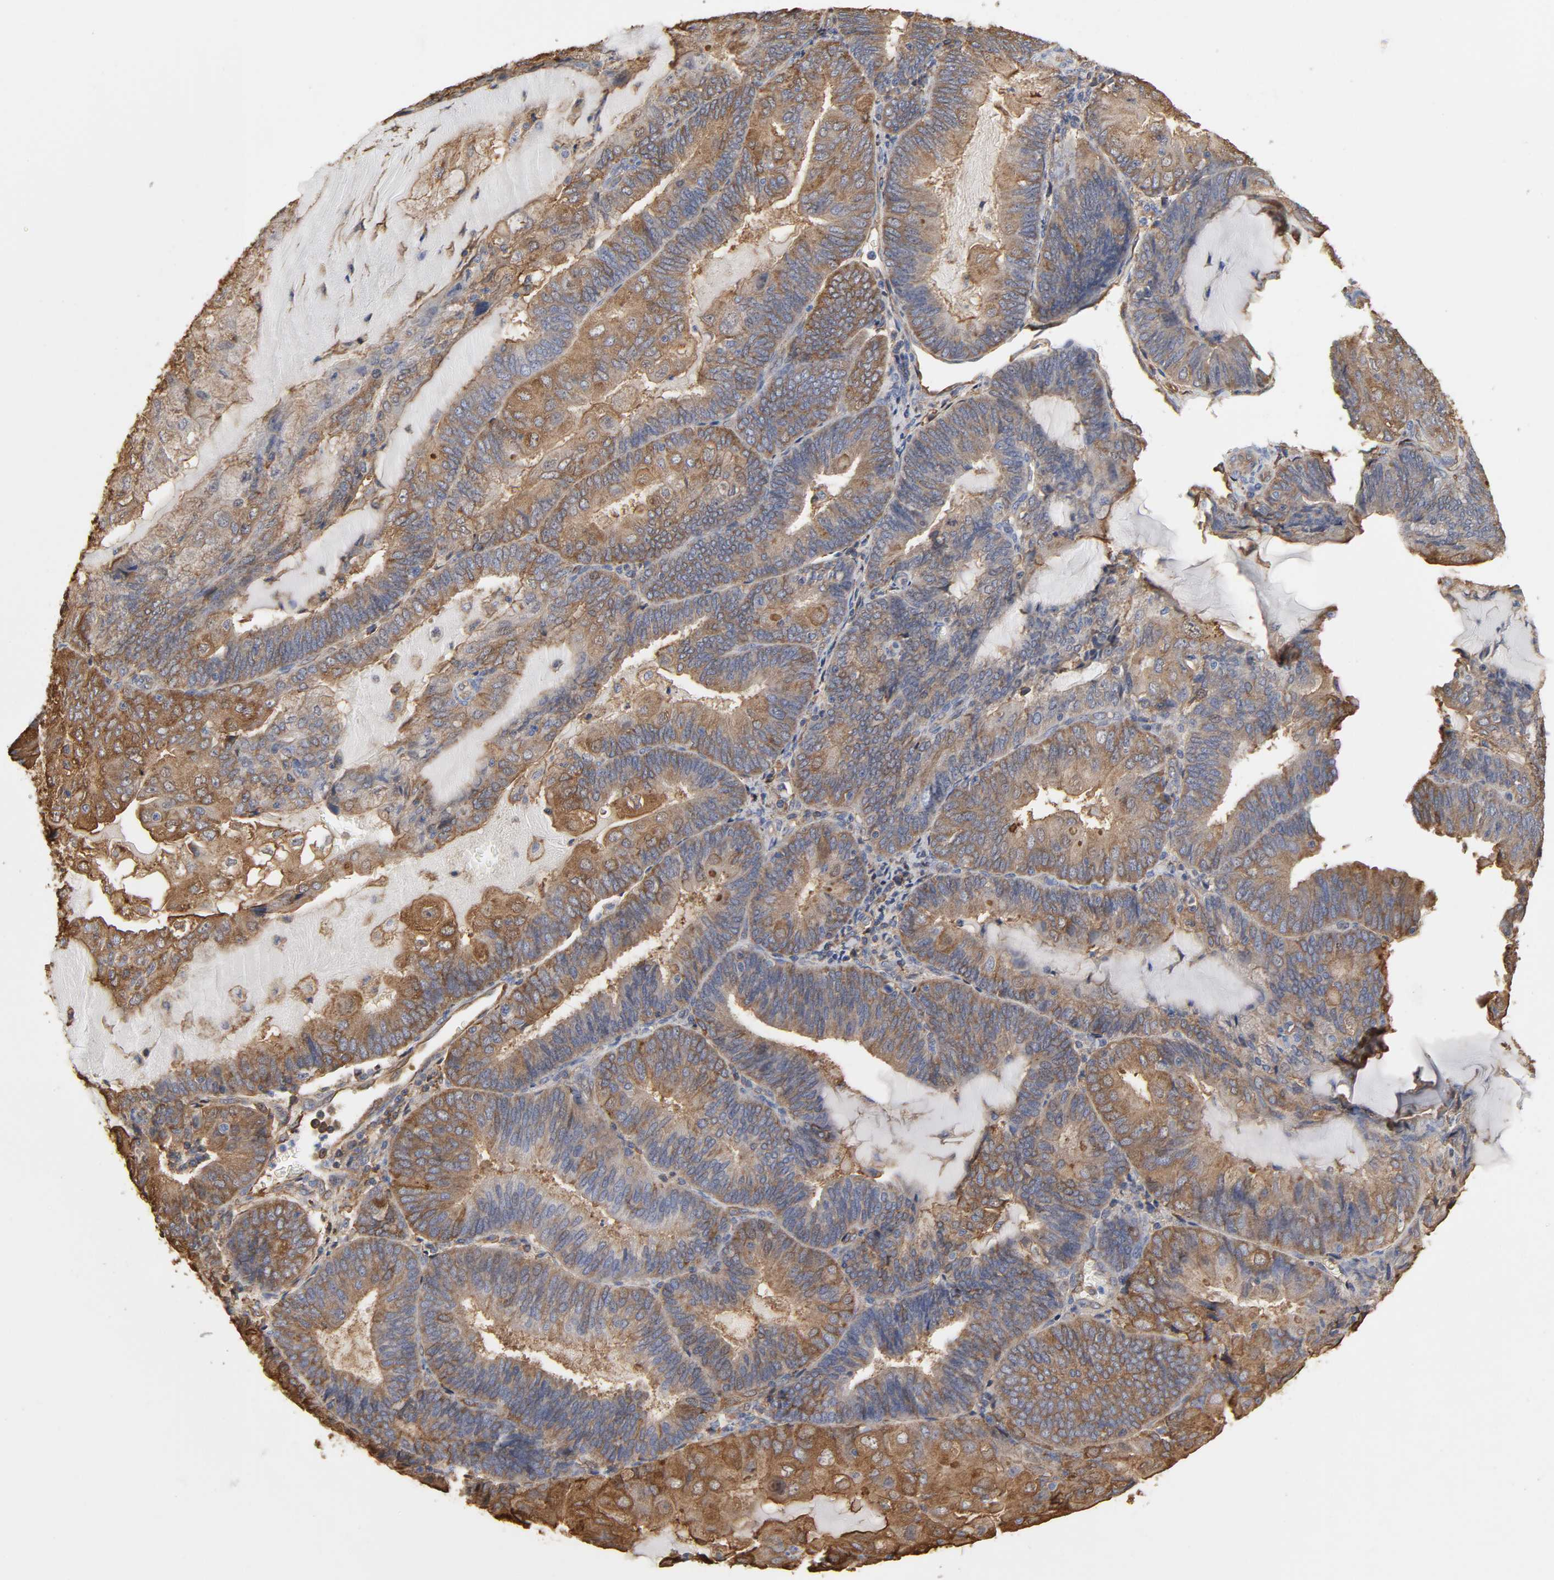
{"staining": {"intensity": "moderate", "quantity": ">75%", "location": "cytoplasmic/membranous"}, "tissue": "endometrial cancer", "cell_type": "Tumor cells", "image_type": "cancer", "snomed": [{"axis": "morphology", "description": "Adenocarcinoma, NOS"}, {"axis": "topography", "description": "Endometrium"}], "caption": "This is an image of immunohistochemistry (IHC) staining of adenocarcinoma (endometrial), which shows moderate staining in the cytoplasmic/membranous of tumor cells.", "gene": "ANXA2", "patient": {"sex": "female", "age": 81}}